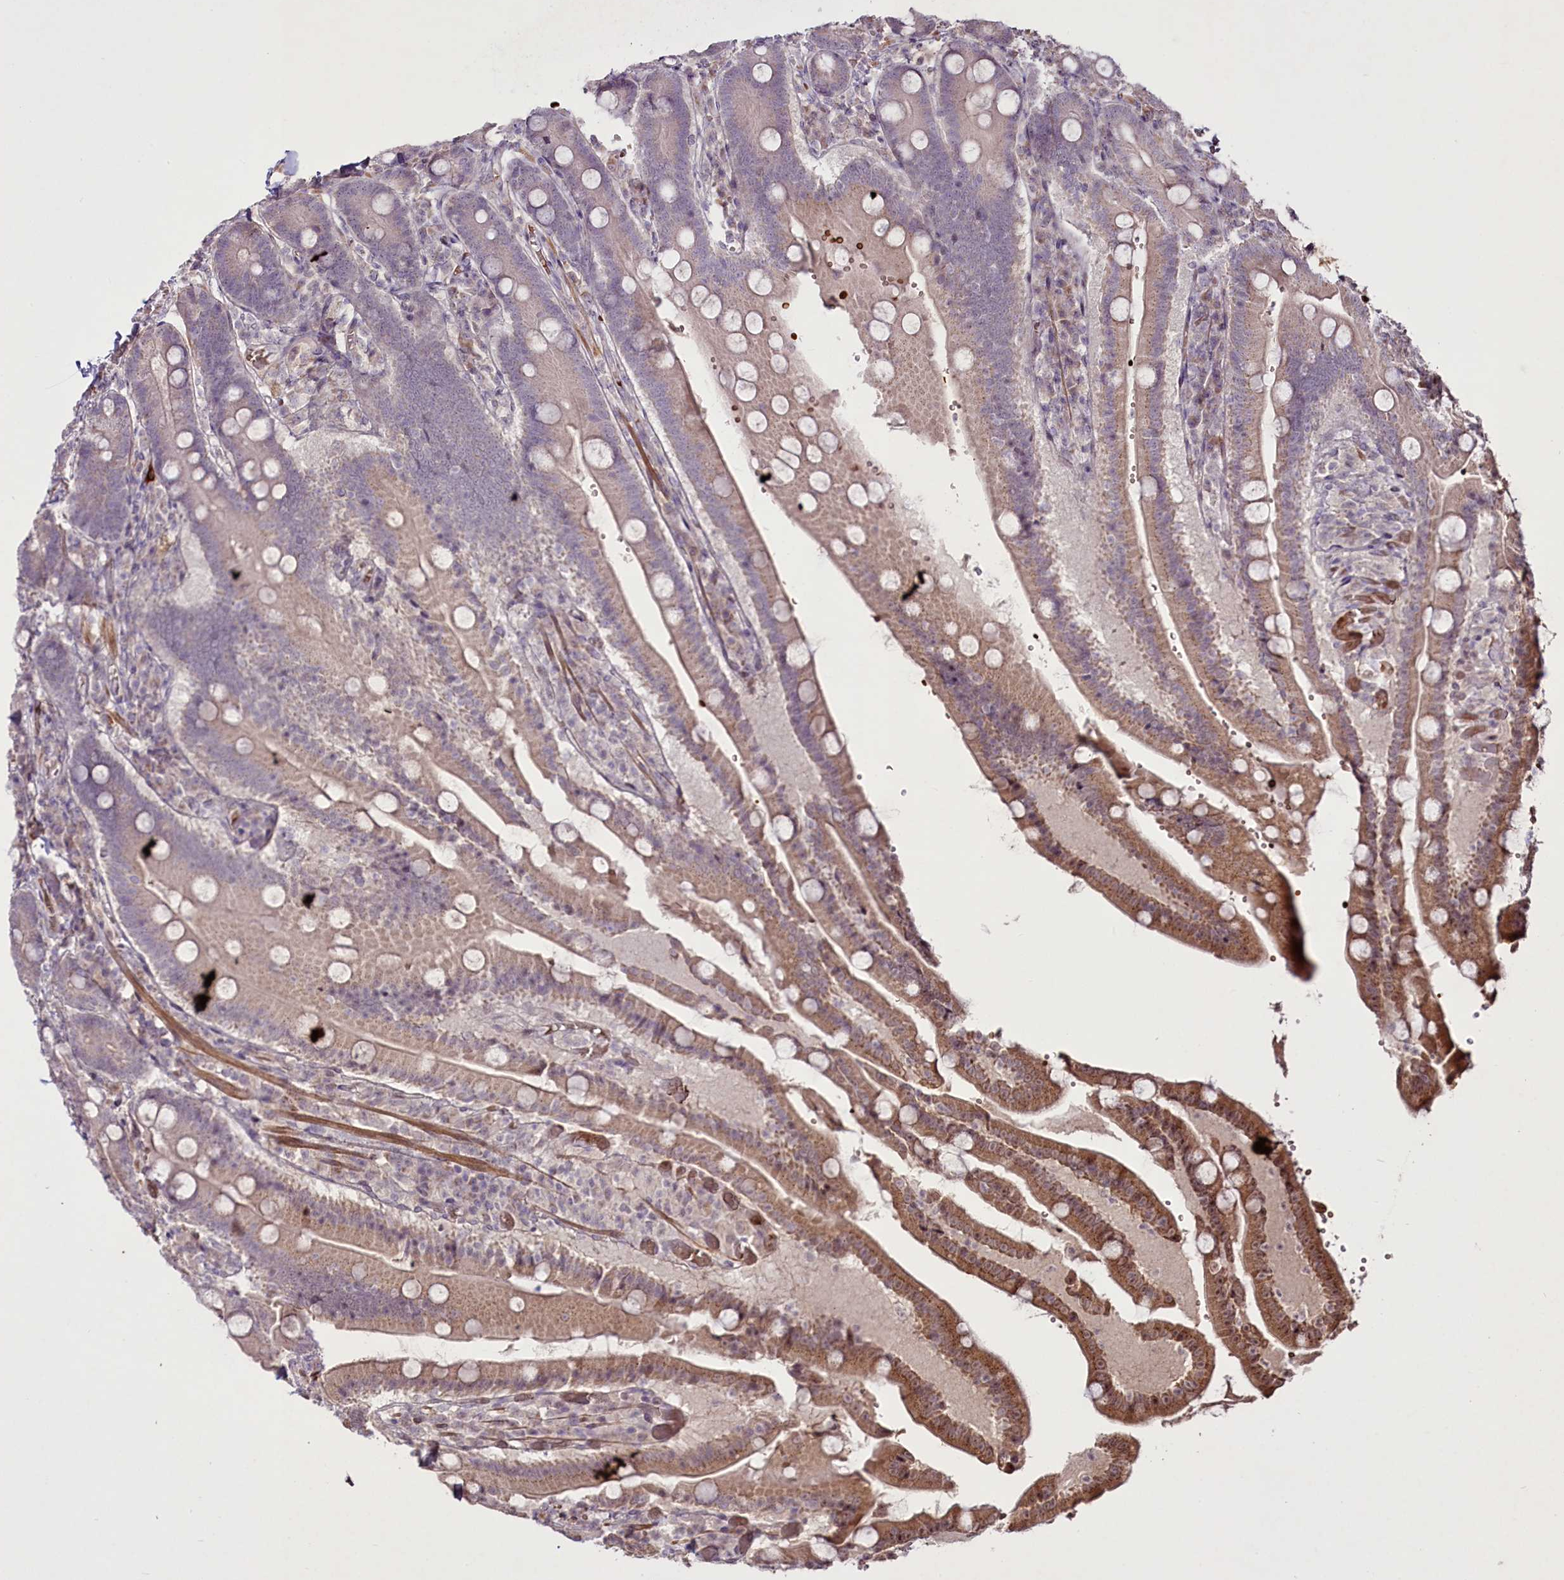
{"staining": {"intensity": "moderate", "quantity": "25%-75%", "location": "cytoplasmic/membranous"}, "tissue": "duodenum", "cell_type": "Glandular cells", "image_type": "normal", "snomed": [{"axis": "morphology", "description": "Normal tissue, NOS"}, {"axis": "topography", "description": "Duodenum"}], "caption": "Immunohistochemical staining of normal human duodenum shows medium levels of moderate cytoplasmic/membranous positivity in approximately 25%-75% of glandular cells. (IHC, brightfield microscopy, high magnification).", "gene": "SUSD3", "patient": {"sex": "female", "age": 62}}